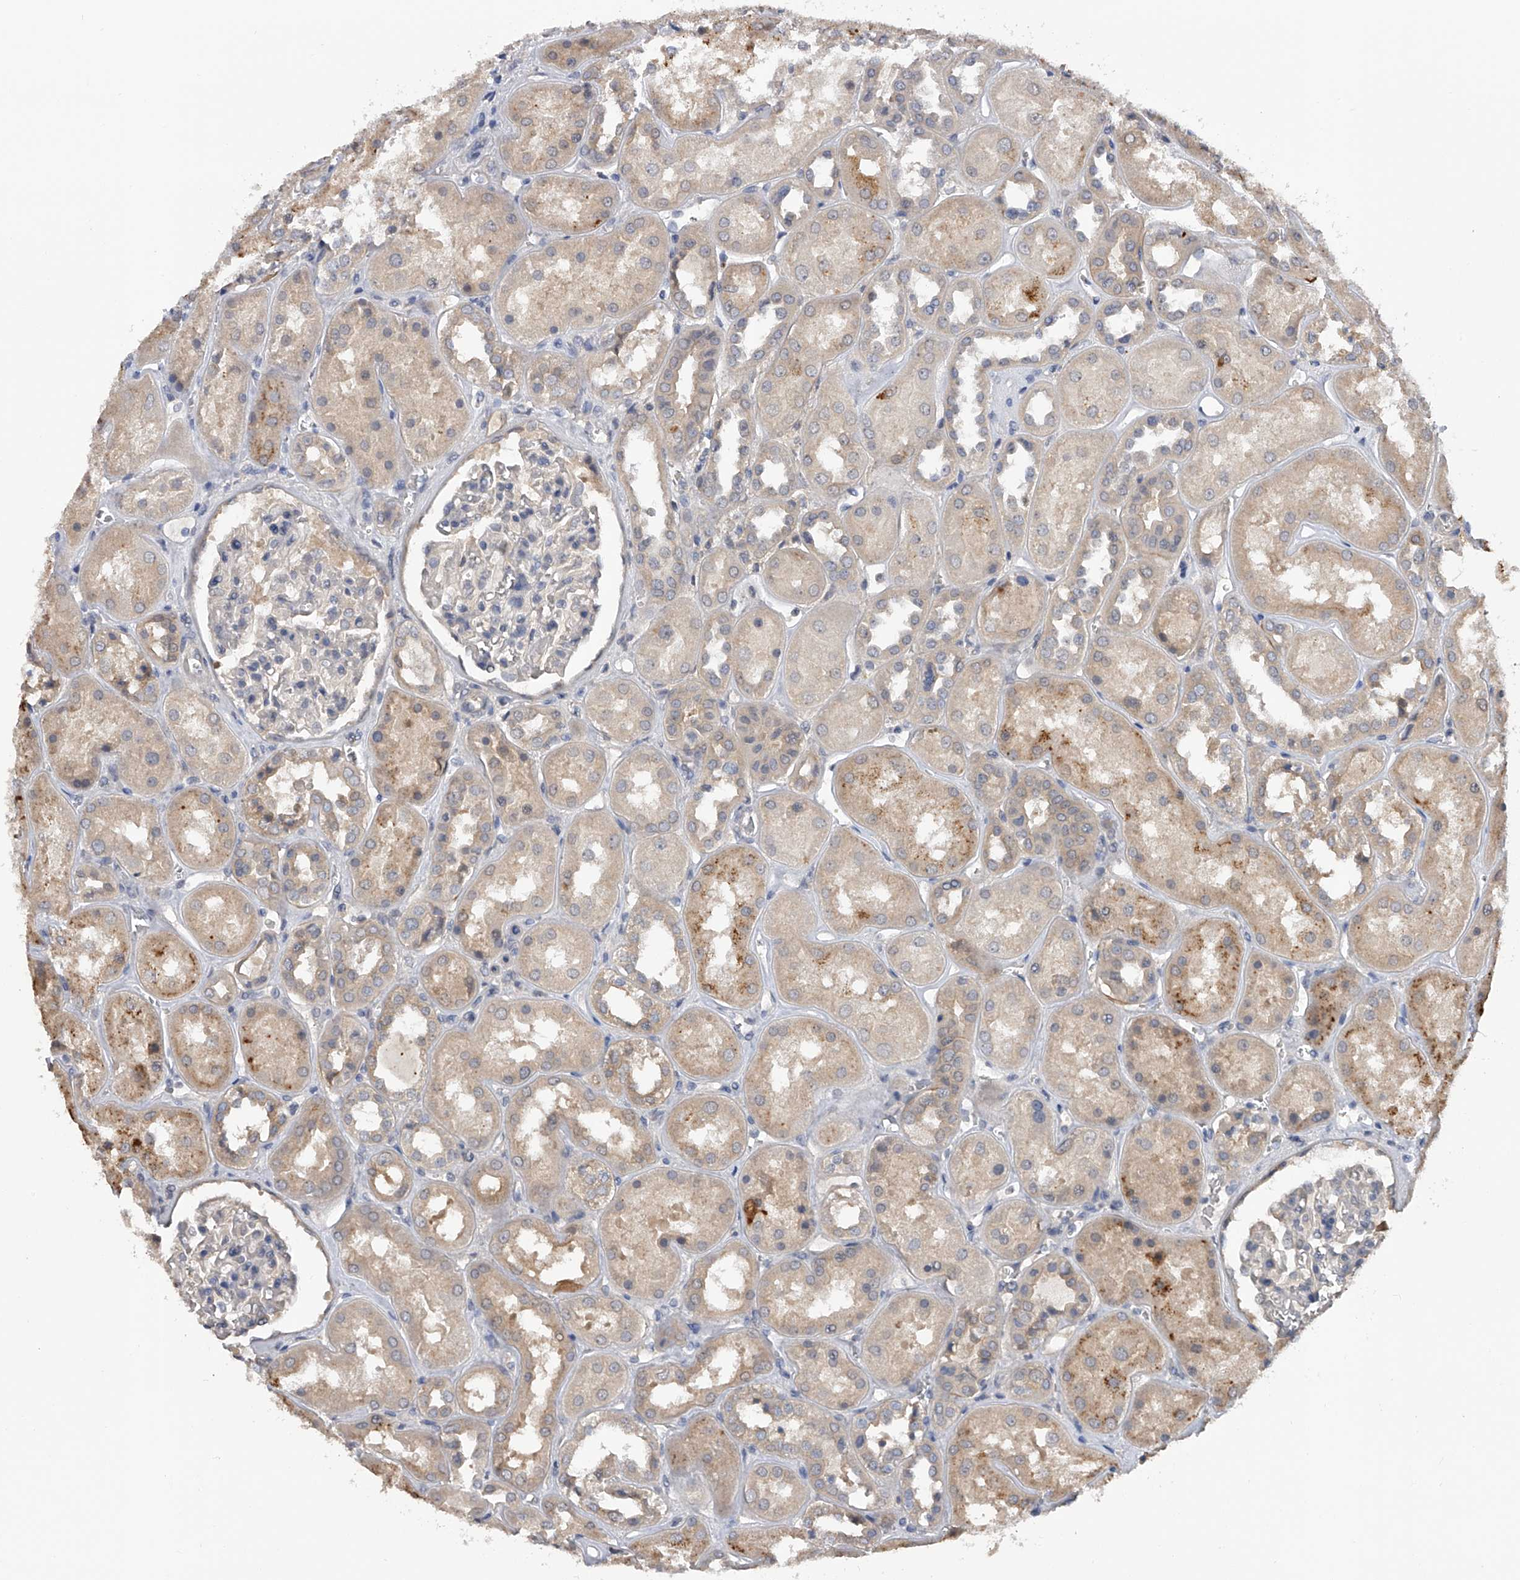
{"staining": {"intensity": "negative", "quantity": "none", "location": "none"}, "tissue": "kidney", "cell_type": "Cells in glomeruli", "image_type": "normal", "snomed": [{"axis": "morphology", "description": "Normal tissue, NOS"}, {"axis": "topography", "description": "Kidney"}], "caption": "Immunohistochemistry photomicrograph of normal kidney stained for a protein (brown), which exhibits no staining in cells in glomeruli.", "gene": "CFAP298", "patient": {"sex": "male", "age": 70}}